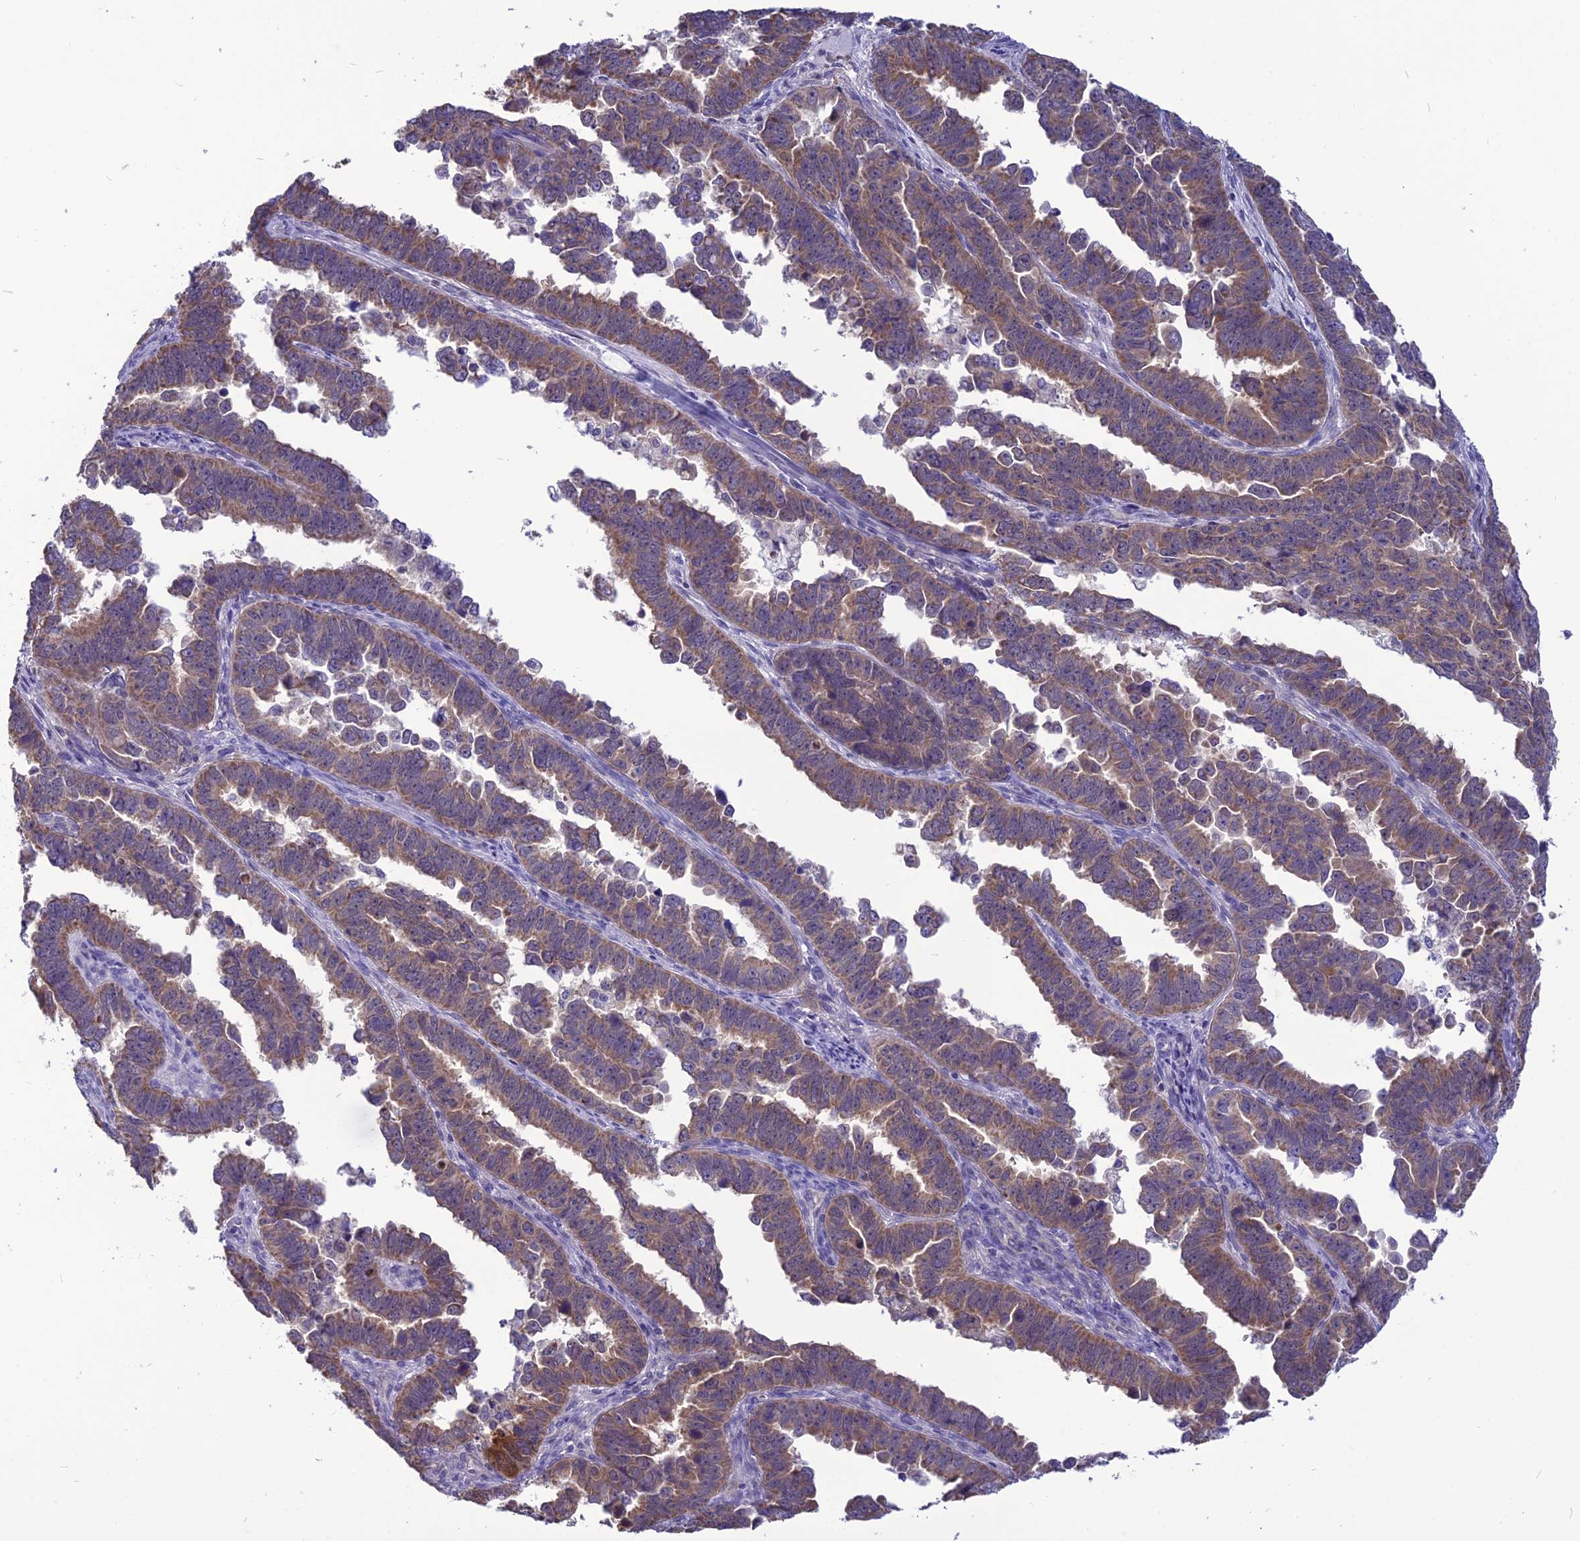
{"staining": {"intensity": "weak", "quantity": ">75%", "location": "cytoplasmic/membranous"}, "tissue": "endometrial cancer", "cell_type": "Tumor cells", "image_type": "cancer", "snomed": [{"axis": "morphology", "description": "Adenocarcinoma, NOS"}, {"axis": "topography", "description": "Endometrium"}], "caption": "This histopathology image demonstrates IHC staining of endometrial adenocarcinoma, with low weak cytoplasmic/membranous staining in about >75% of tumor cells.", "gene": "PSMF1", "patient": {"sex": "female", "age": 75}}